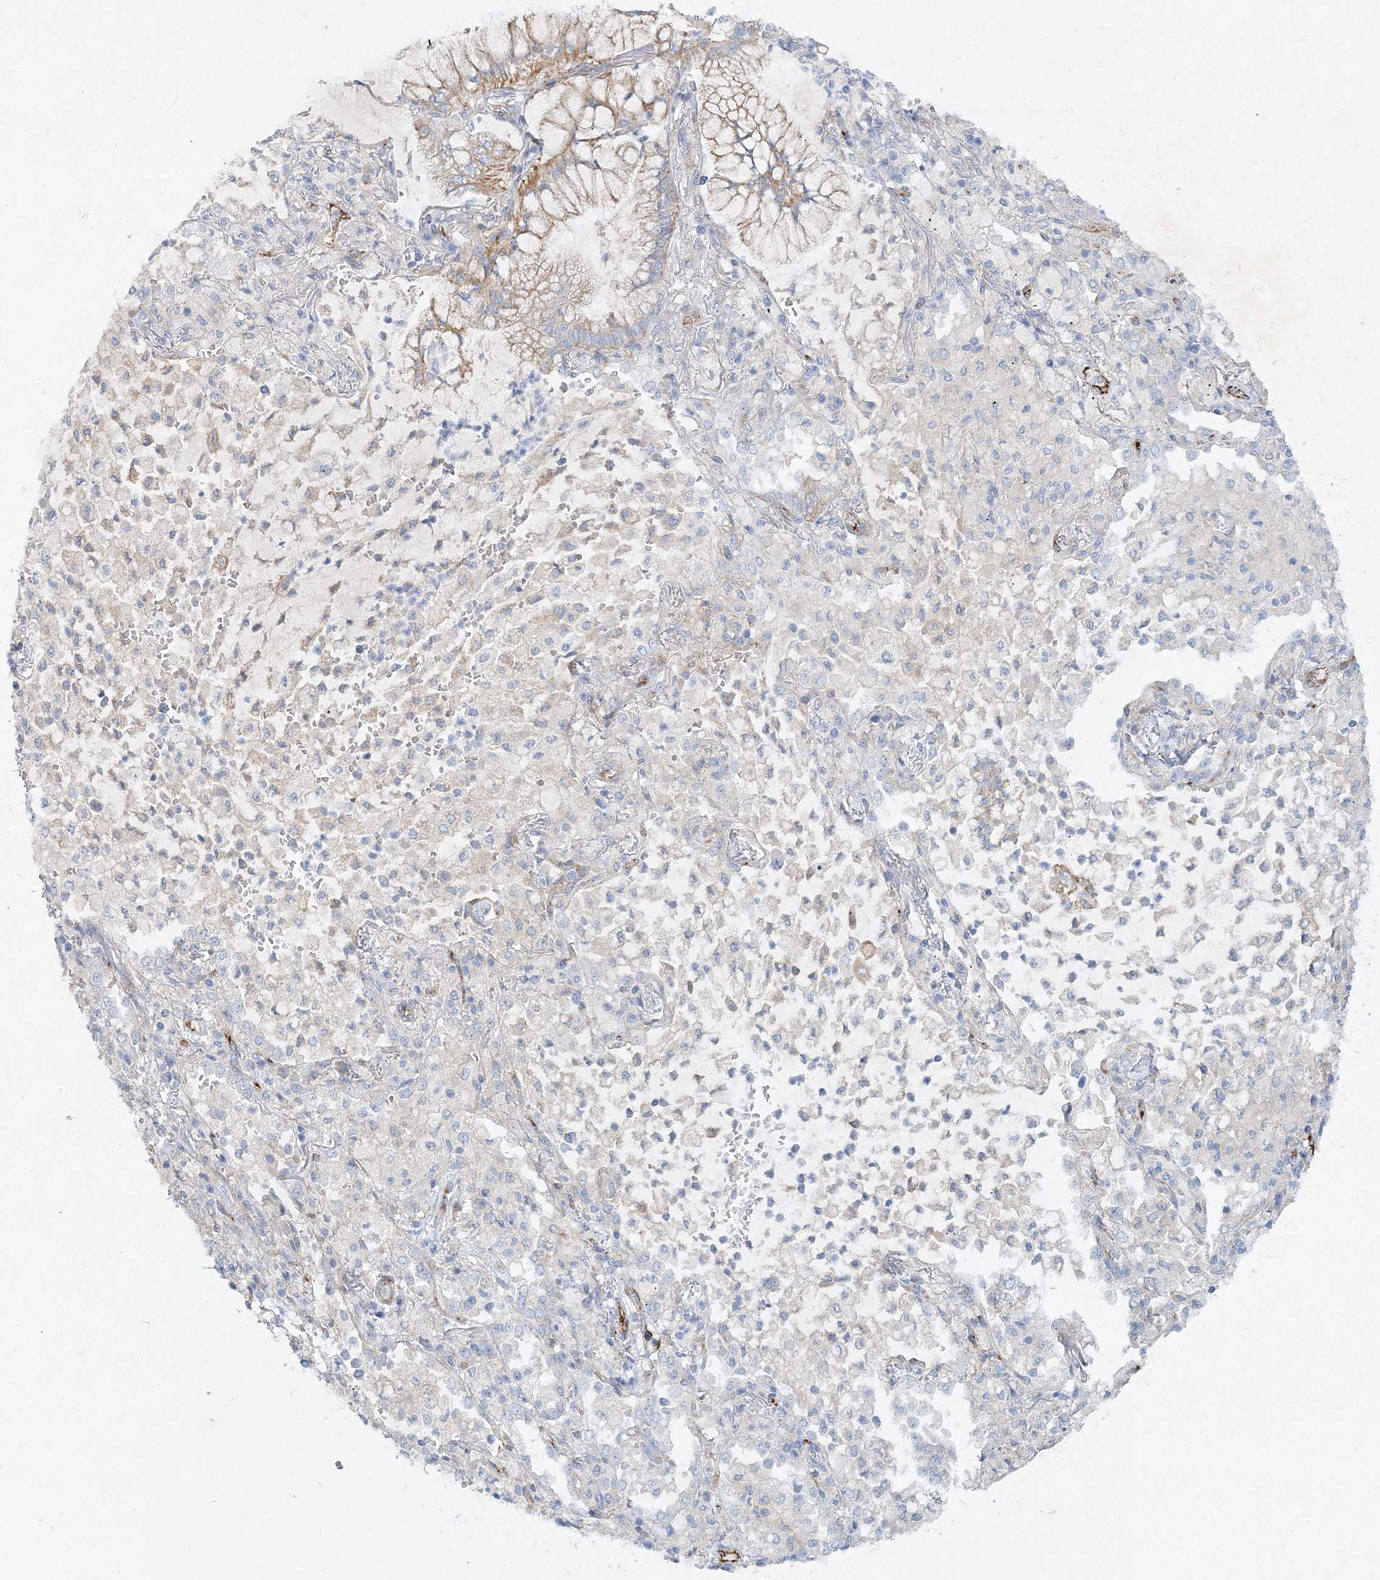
{"staining": {"intensity": "moderate", "quantity": ">75%", "location": "cytoplasmic/membranous"}, "tissue": "lung cancer", "cell_type": "Tumor cells", "image_type": "cancer", "snomed": [{"axis": "morphology", "description": "Adenocarcinoma, NOS"}, {"axis": "topography", "description": "Lung"}], "caption": "Immunohistochemical staining of human lung adenocarcinoma displays medium levels of moderate cytoplasmic/membranous staining in about >75% of tumor cells.", "gene": "ZFYVE16", "patient": {"sex": "female", "age": 70}}